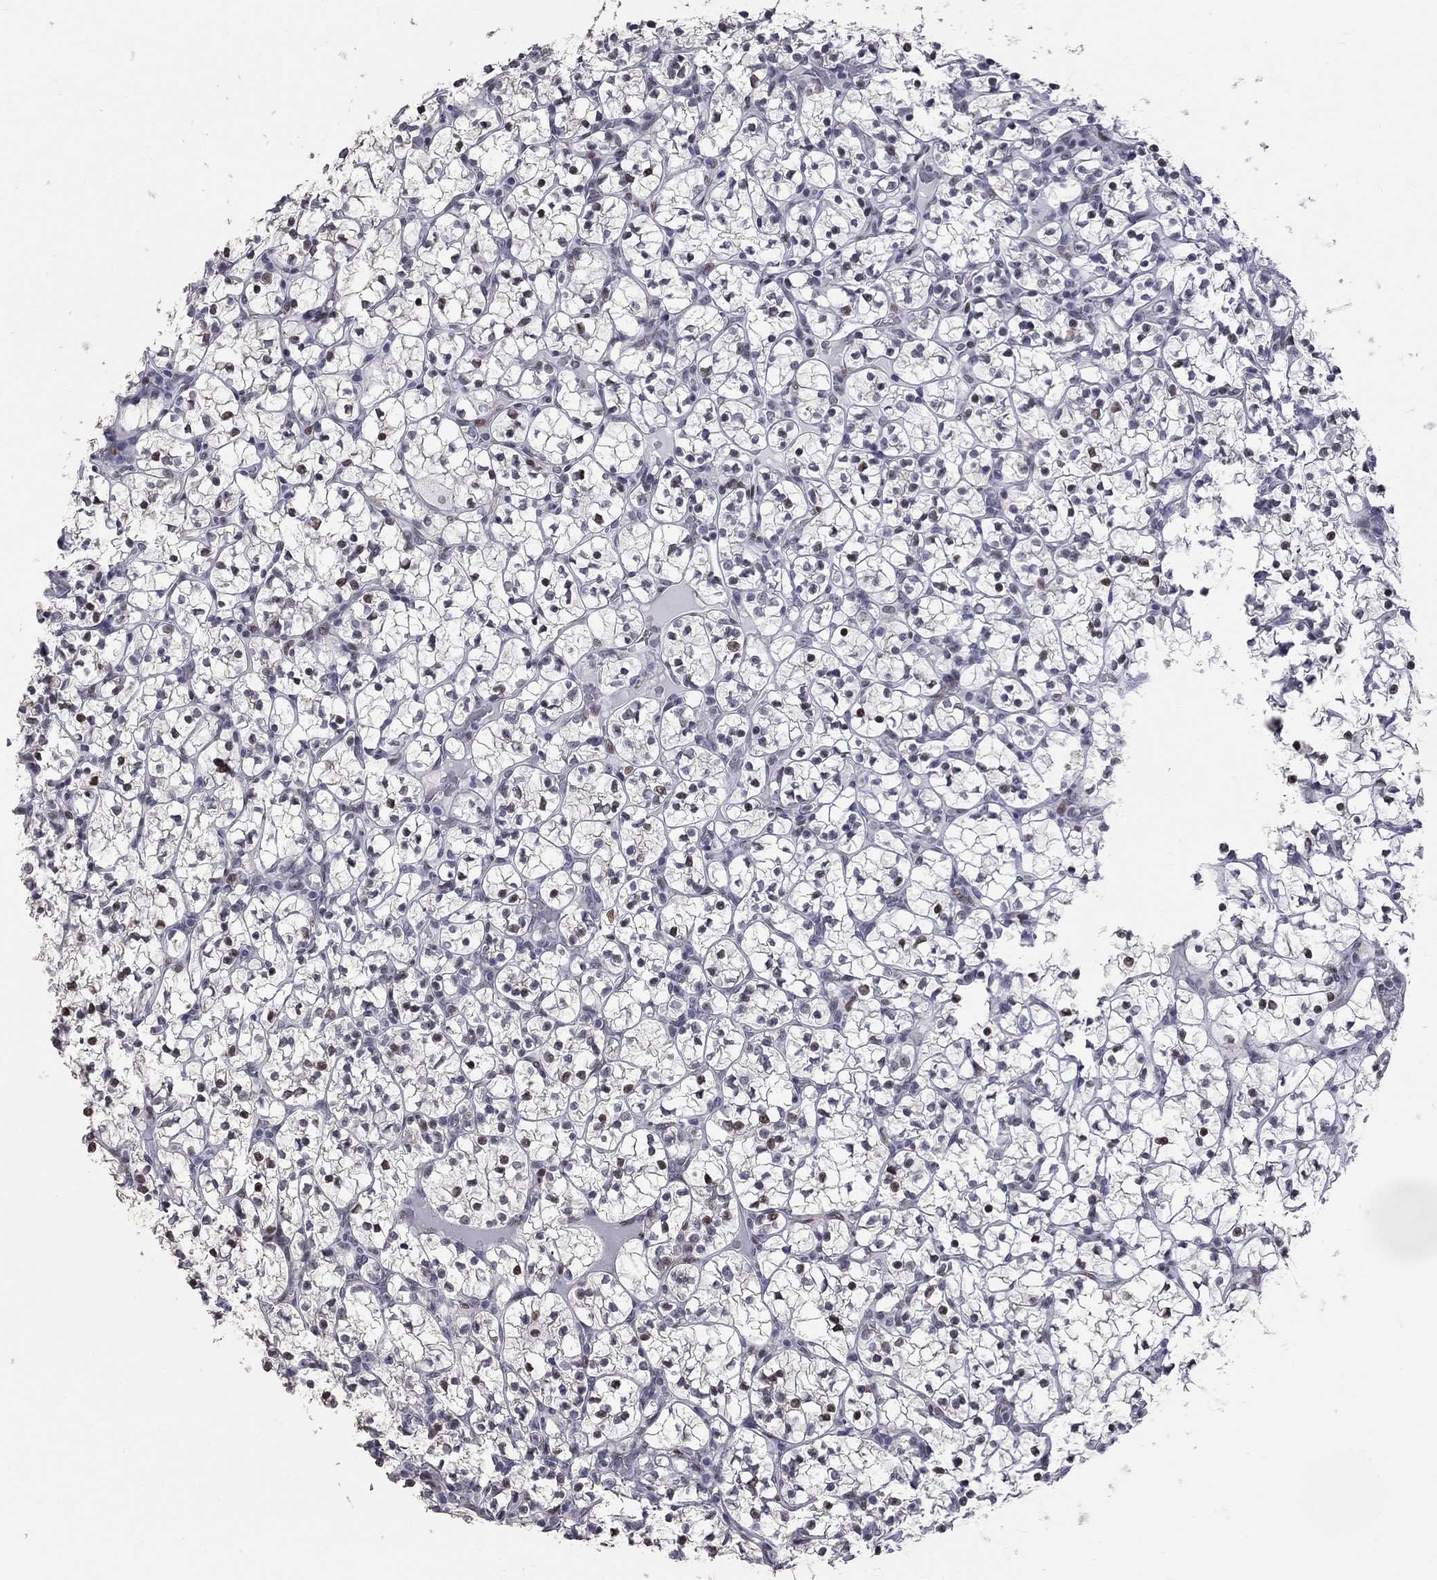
{"staining": {"intensity": "strong", "quantity": "<25%", "location": "nuclear"}, "tissue": "renal cancer", "cell_type": "Tumor cells", "image_type": "cancer", "snomed": [{"axis": "morphology", "description": "Adenocarcinoma, NOS"}, {"axis": "topography", "description": "Kidney"}], "caption": "Protein staining demonstrates strong nuclear expression in about <25% of tumor cells in renal cancer. The protein is stained brown, and the nuclei are stained in blue (DAB IHC with brightfield microscopy, high magnification).", "gene": "ZNF154", "patient": {"sex": "female", "age": 89}}